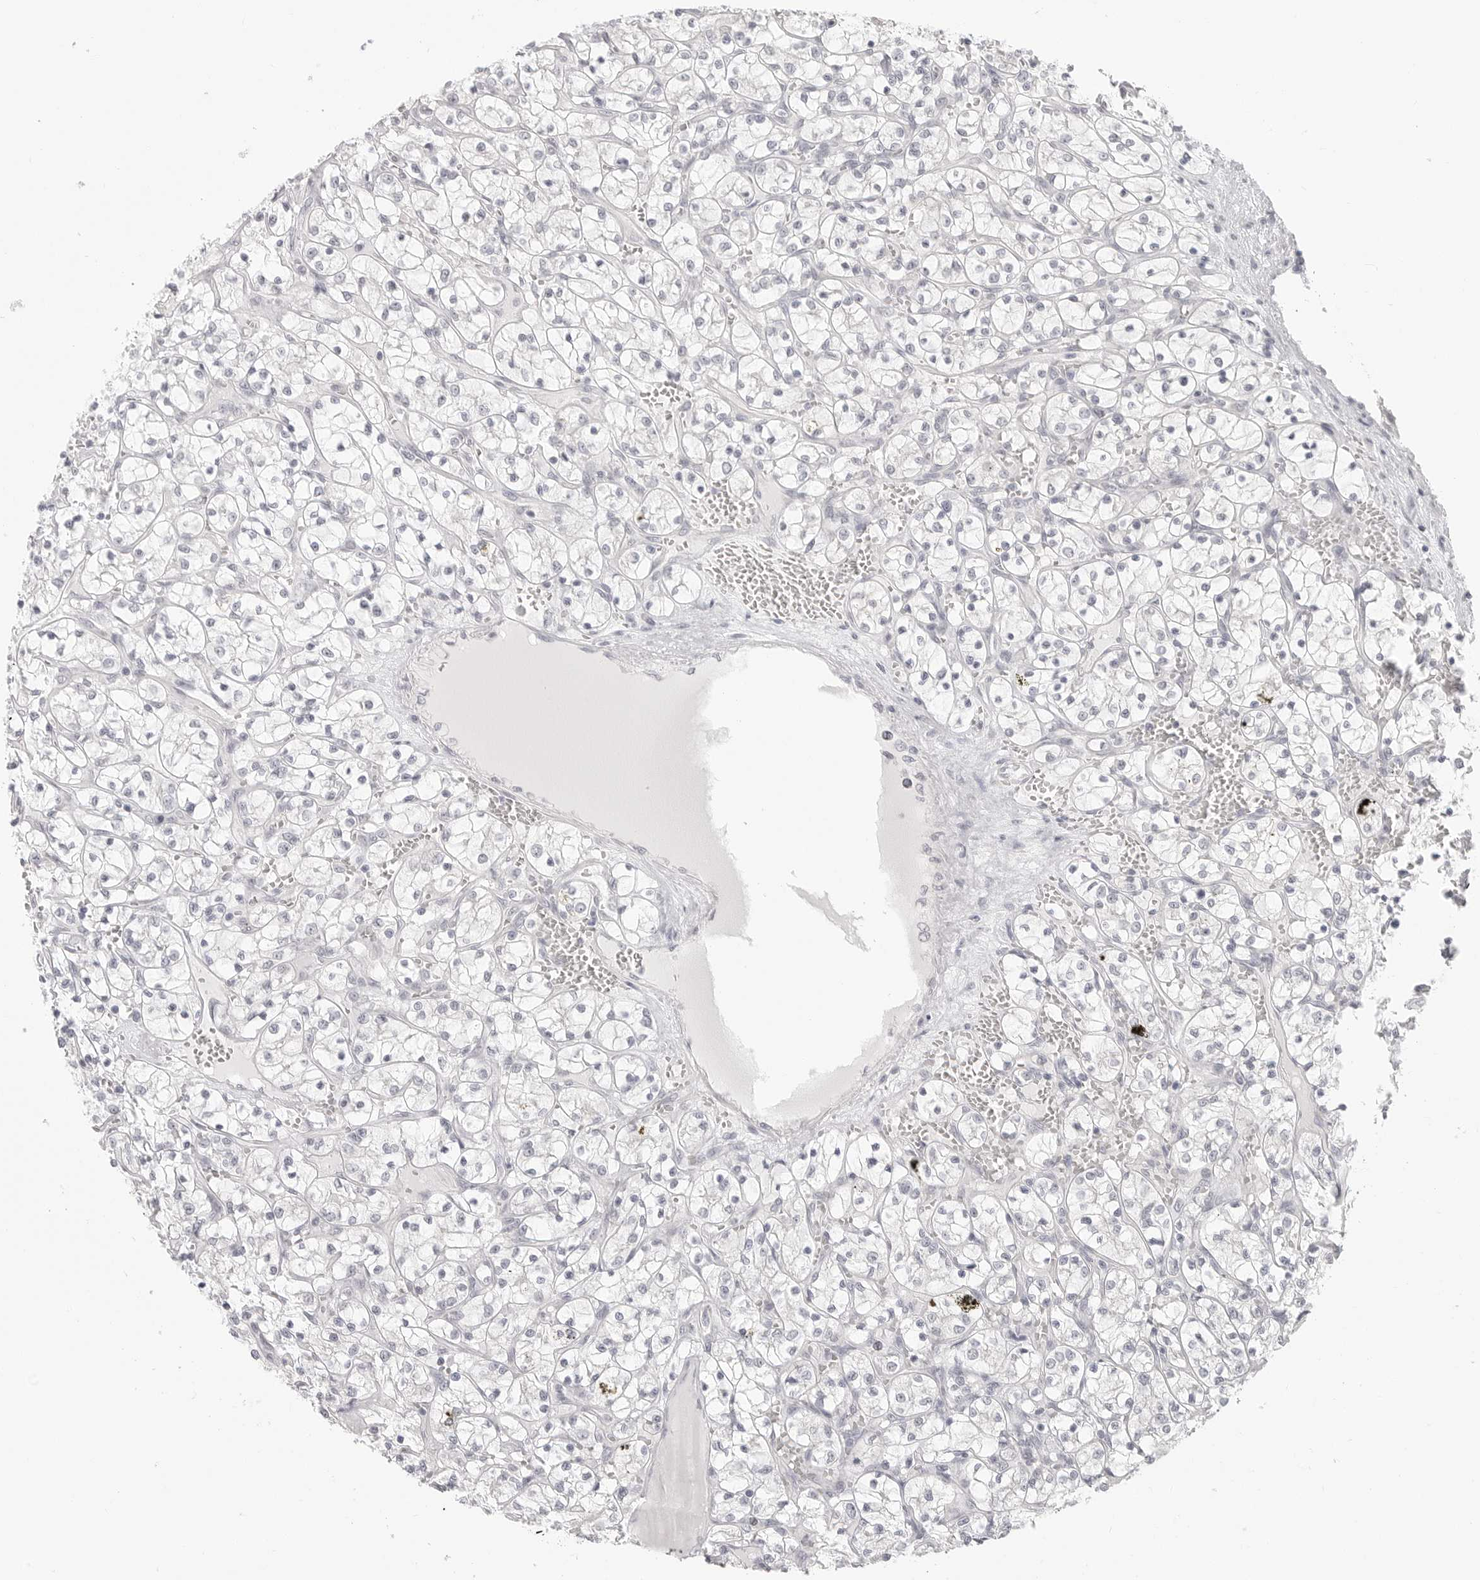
{"staining": {"intensity": "negative", "quantity": "none", "location": "none"}, "tissue": "renal cancer", "cell_type": "Tumor cells", "image_type": "cancer", "snomed": [{"axis": "morphology", "description": "Adenocarcinoma, NOS"}, {"axis": "topography", "description": "Kidney"}], "caption": "IHC histopathology image of renal adenocarcinoma stained for a protein (brown), which shows no expression in tumor cells.", "gene": "KLK11", "patient": {"sex": "female", "age": 69}}